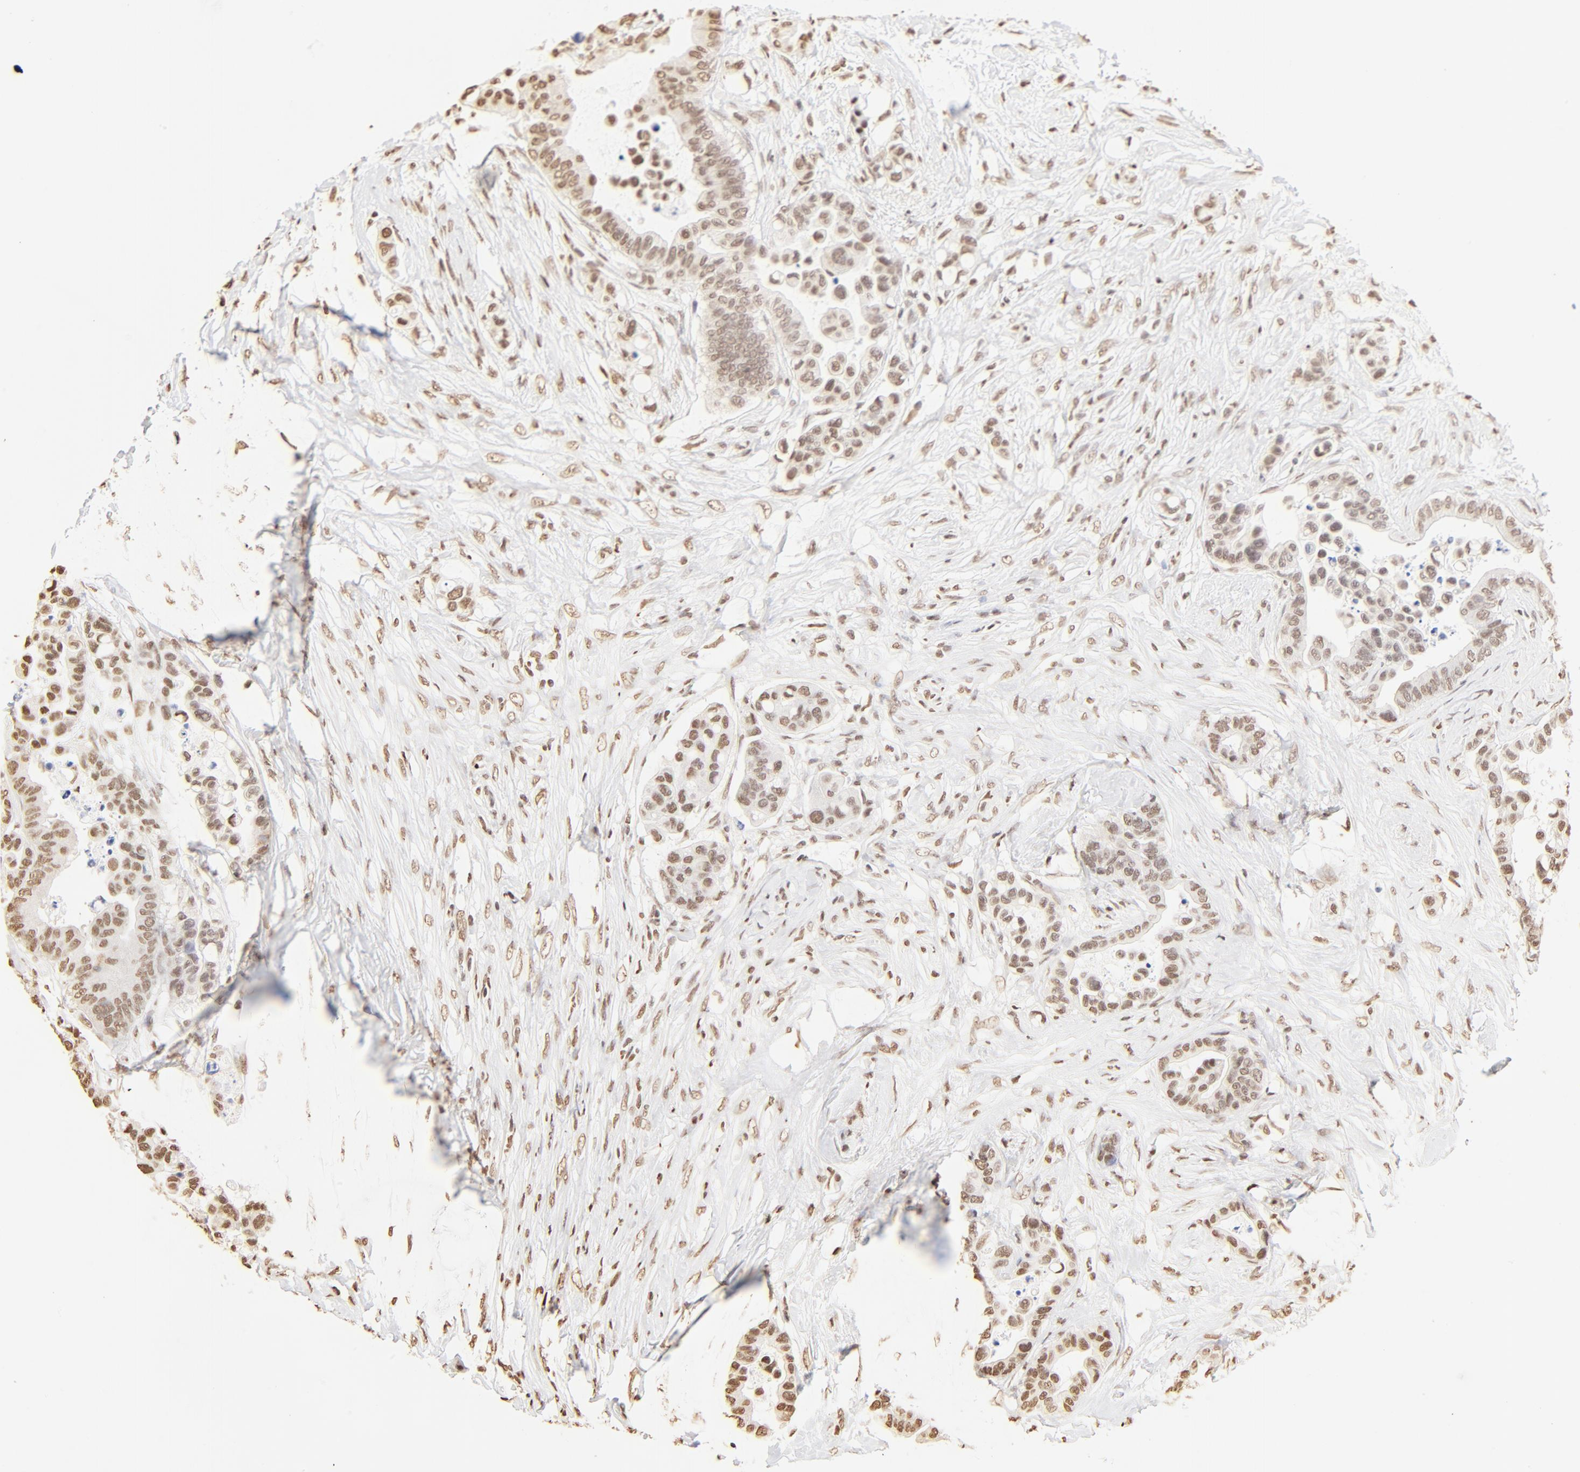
{"staining": {"intensity": "moderate", "quantity": "25%-75%", "location": "nuclear"}, "tissue": "colorectal cancer", "cell_type": "Tumor cells", "image_type": "cancer", "snomed": [{"axis": "morphology", "description": "Adenocarcinoma, NOS"}, {"axis": "topography", "description": "Colon"}], "caption": "Protein expression analysis of human colorectal cancer (adenocarcinoma) reveals moderate nuclear expression in approximately 25%-75% of tumor cells.", "gene": "ZNF540", "patient": {"sex": "male", "age": 82}}